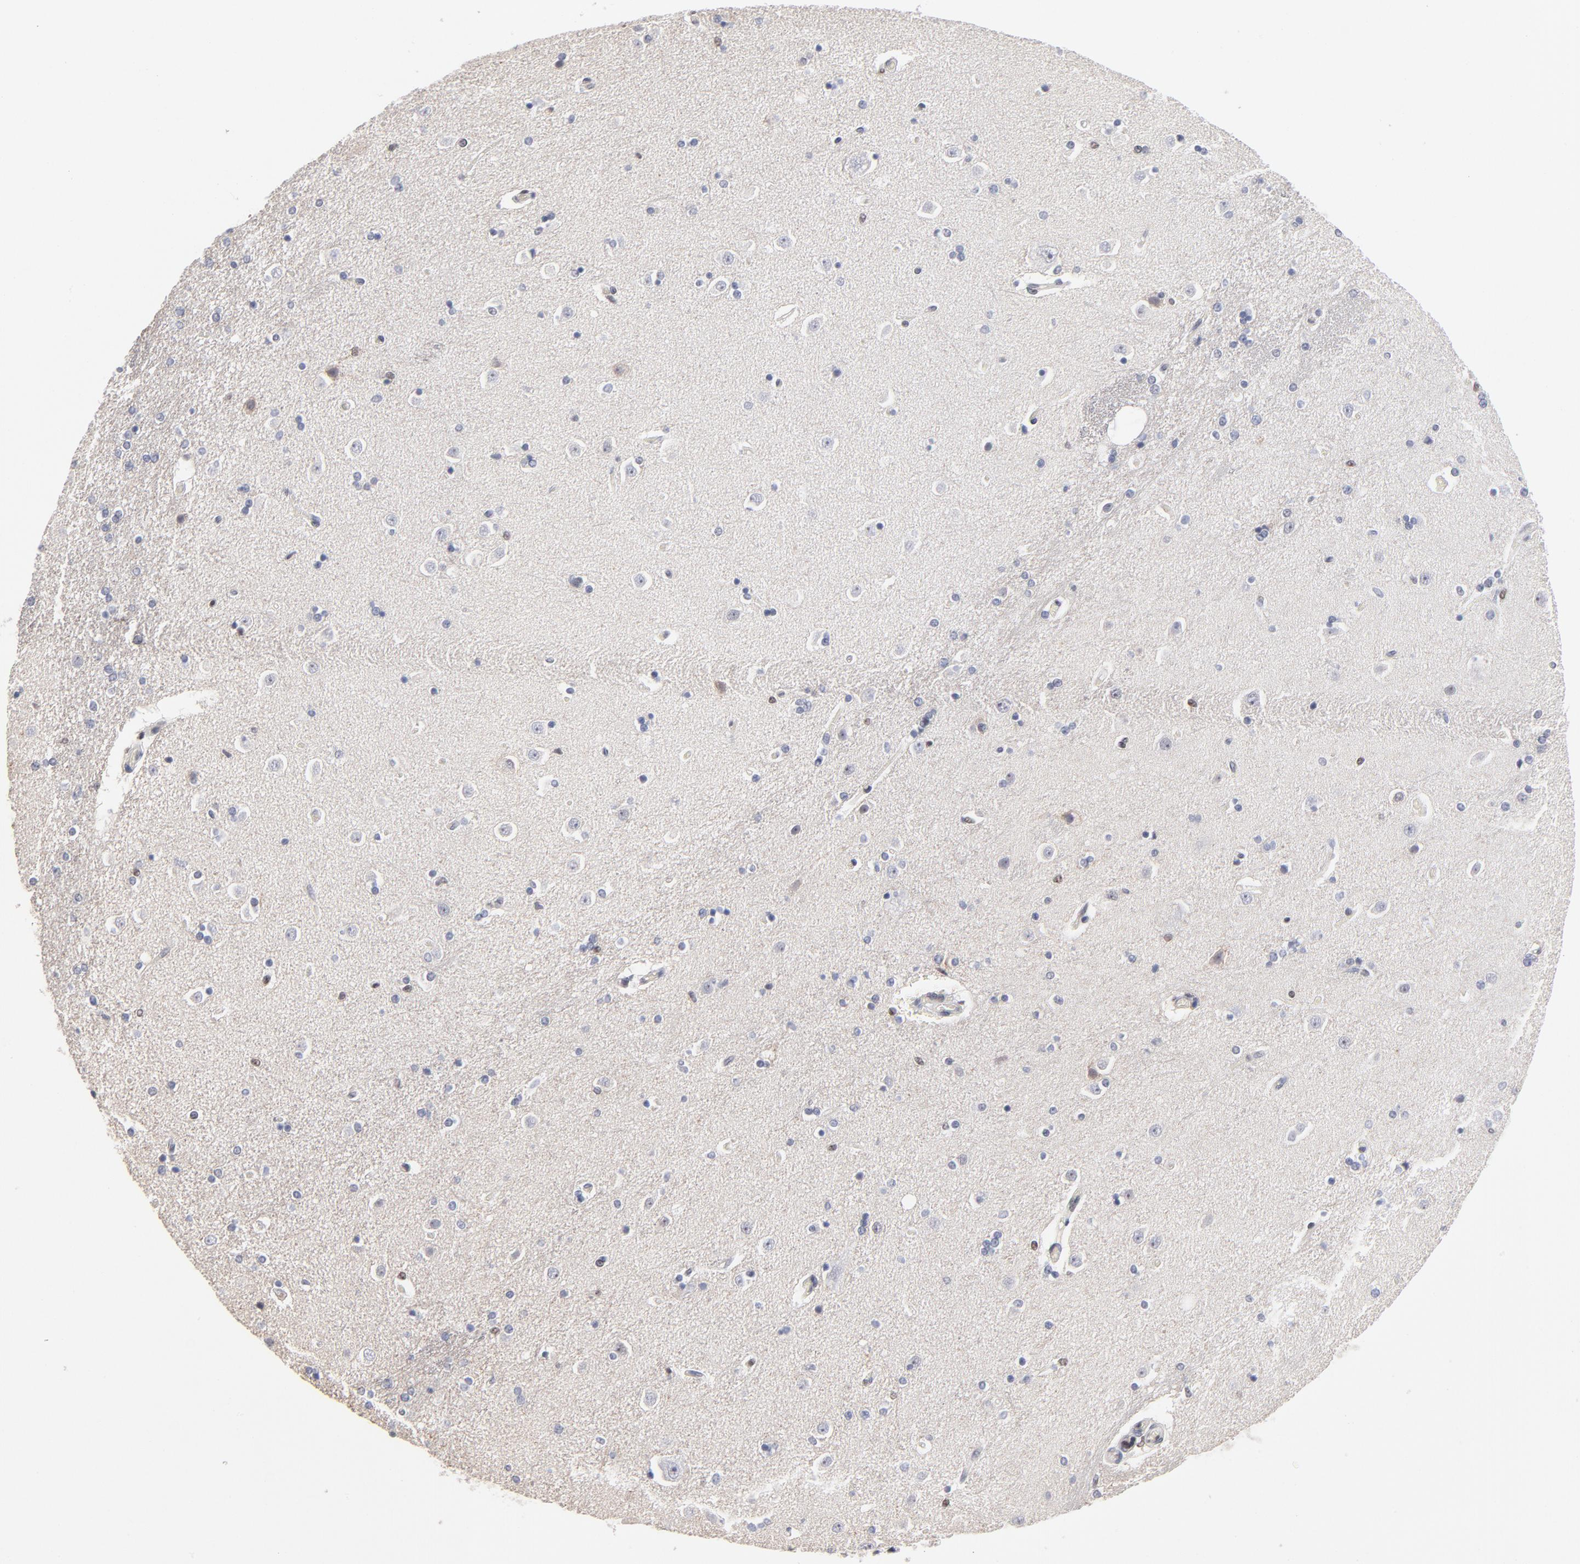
{"staining": {"intensity": "weak", "quantity": "<25%", "location": "nuclear"}, "tissue": "caudate", "cell_type": "Glial cells", "image_type": "normal", "snomed": [{"axis": "morphology", "description": "Normal tissue, NOS"}, {"axis": "topography", "description": "Lateral ventricle wall"}], "caption": "Normal caudate was stained to show a protein in brown. There is no significant staining in glial cells. (DAB (3,3'-diaminobenzidine) immunohistochemistry (IHC) with hematoxylin counter stain).", "gene": "MAX", "patient": {"sex": "female", "age": 54}}